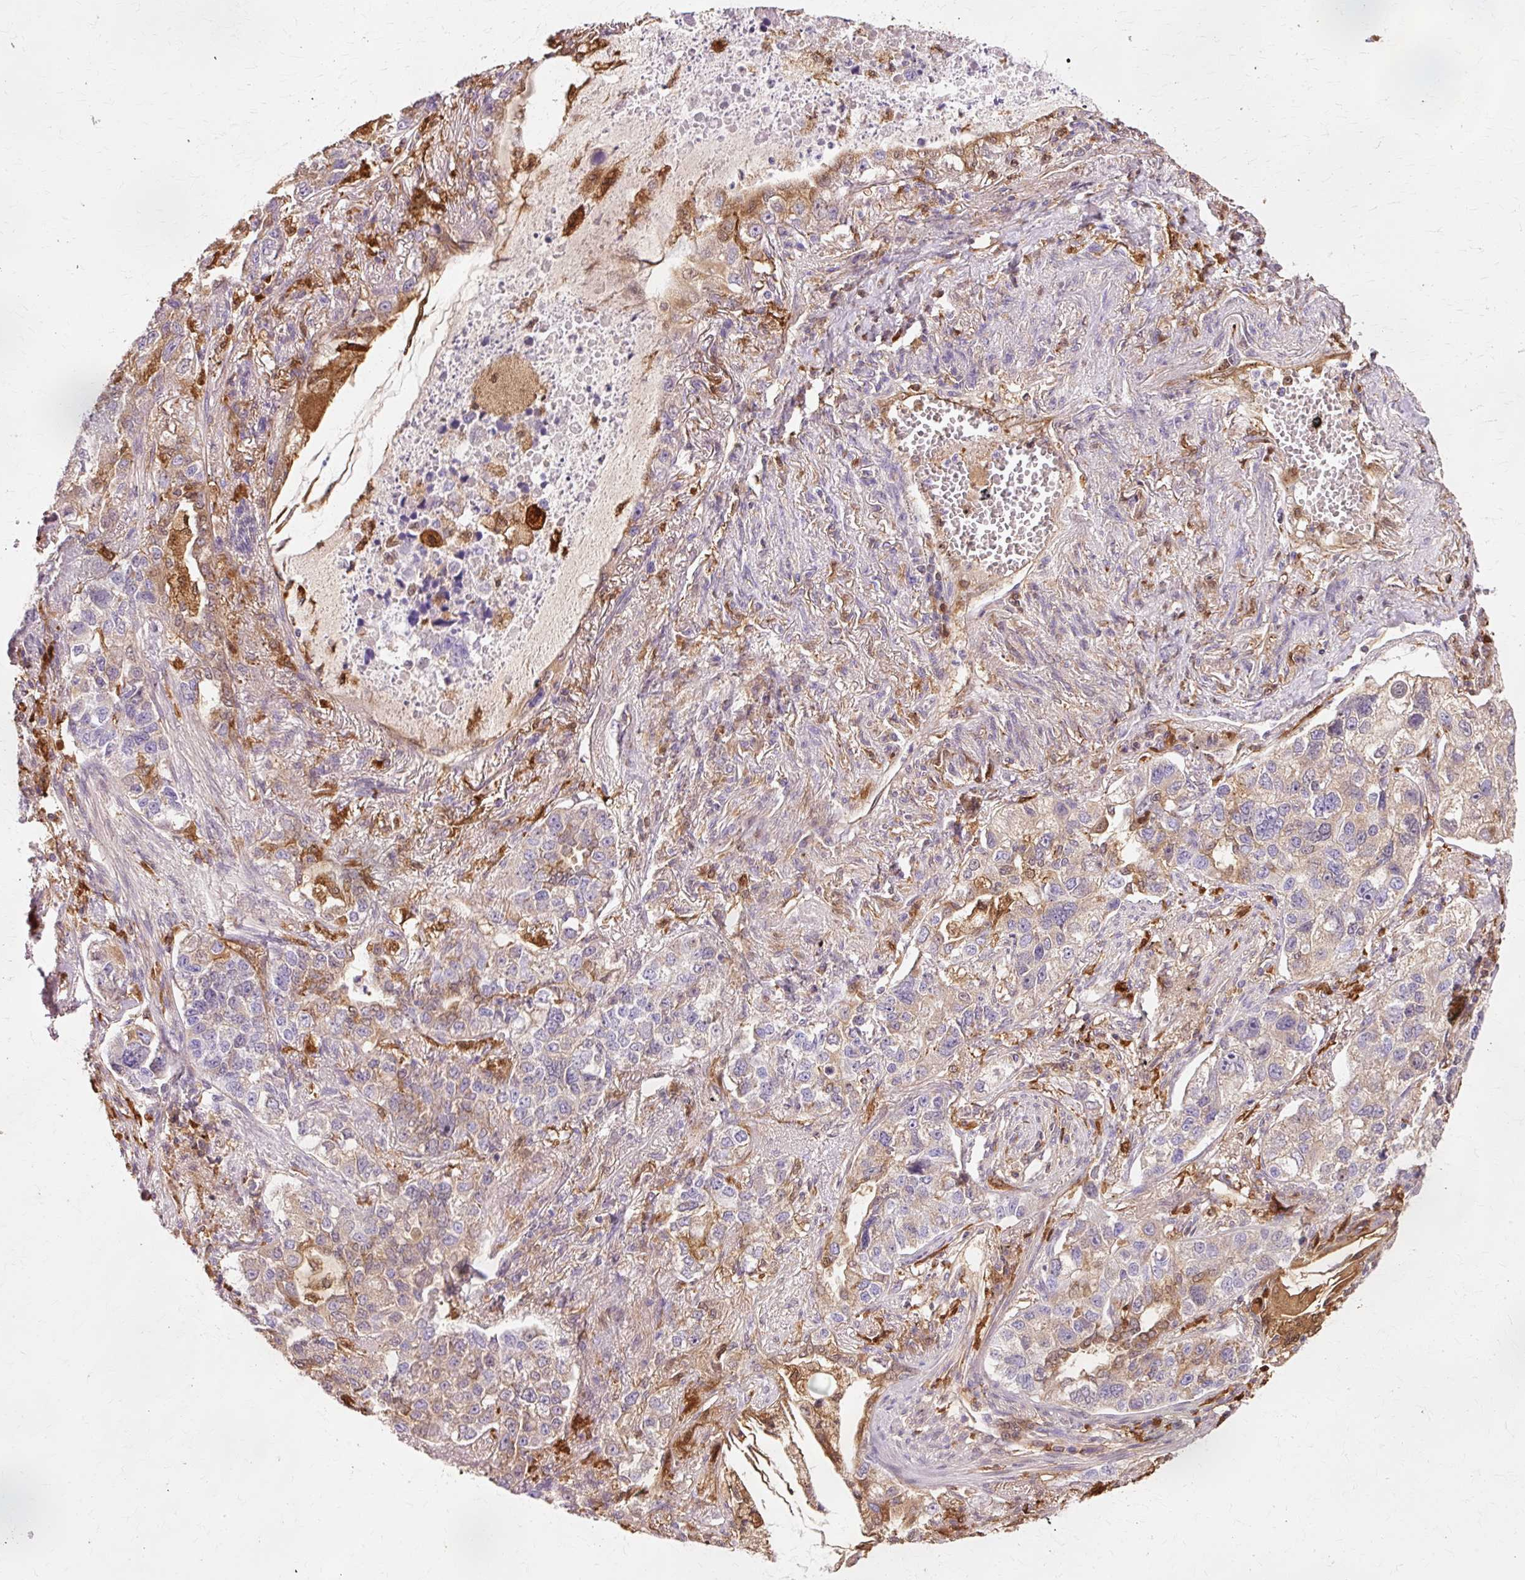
{"staining": {"intensity": "weak", "quantity": "25%-75%", "location": "cytoplasmic/membranous"}, "tissue": "lung cancer", "cell_type": "Tumor cells", "image_type": "cancer", "snomed": [{"axis": "morphology", "description": "Adenocarcinoma, NOS"}, {"axis": "topography", "description": "Lung"}], "caption": "Protein expression analysis of adenocarcinoma (lung) exhibits weak cytoplasmic/membranous staining in about 25%-75% of tumor cells.", "gene": "GPX1", "patient": {"sex": "male", "age": 49}}